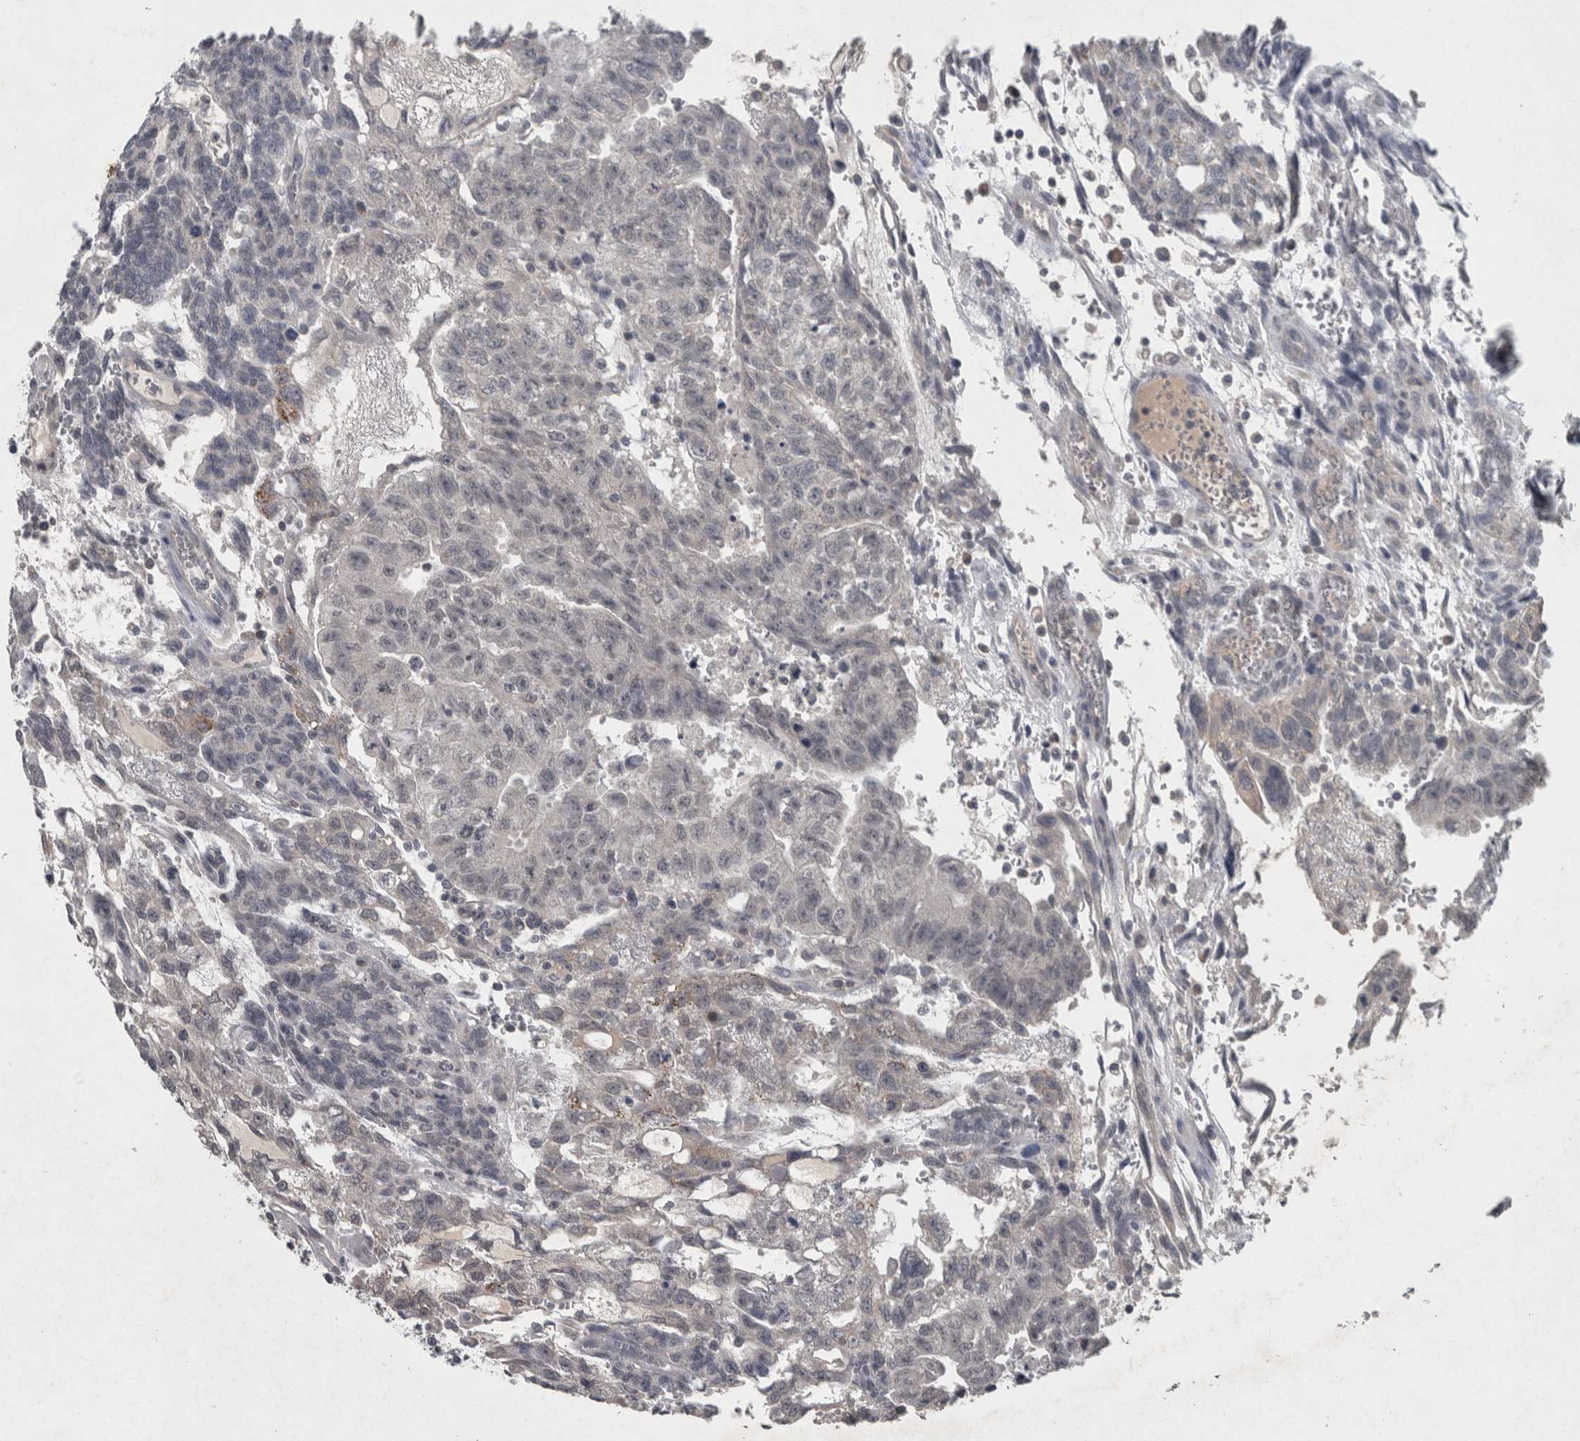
{"staining": {"intensity": "negative", "quantity": "none", "location": "none"}, "tissue": "testis cancer", "cell_type": "Tumor cells", "image_type": "cancer", "snomed": [{"axis": "morphology", "description": "Seminoma, NOS"}, {"axis": "morphology", "description": "Carcinoma, Embryonal, NOS"}, {"axis": "topography", "description": "Testis"}], "caption": "High power microscopy micrograph of an immunohistochemistry histopathology image of testis seminoma, revealing no significant staining in tumor cells. (DAB (3,3'-diaminobenzidine) IHC visualized using brightfield microscopy, high magnification).", "gene": "WNT7A", "patient": {"sex": "male", "age": 52}}